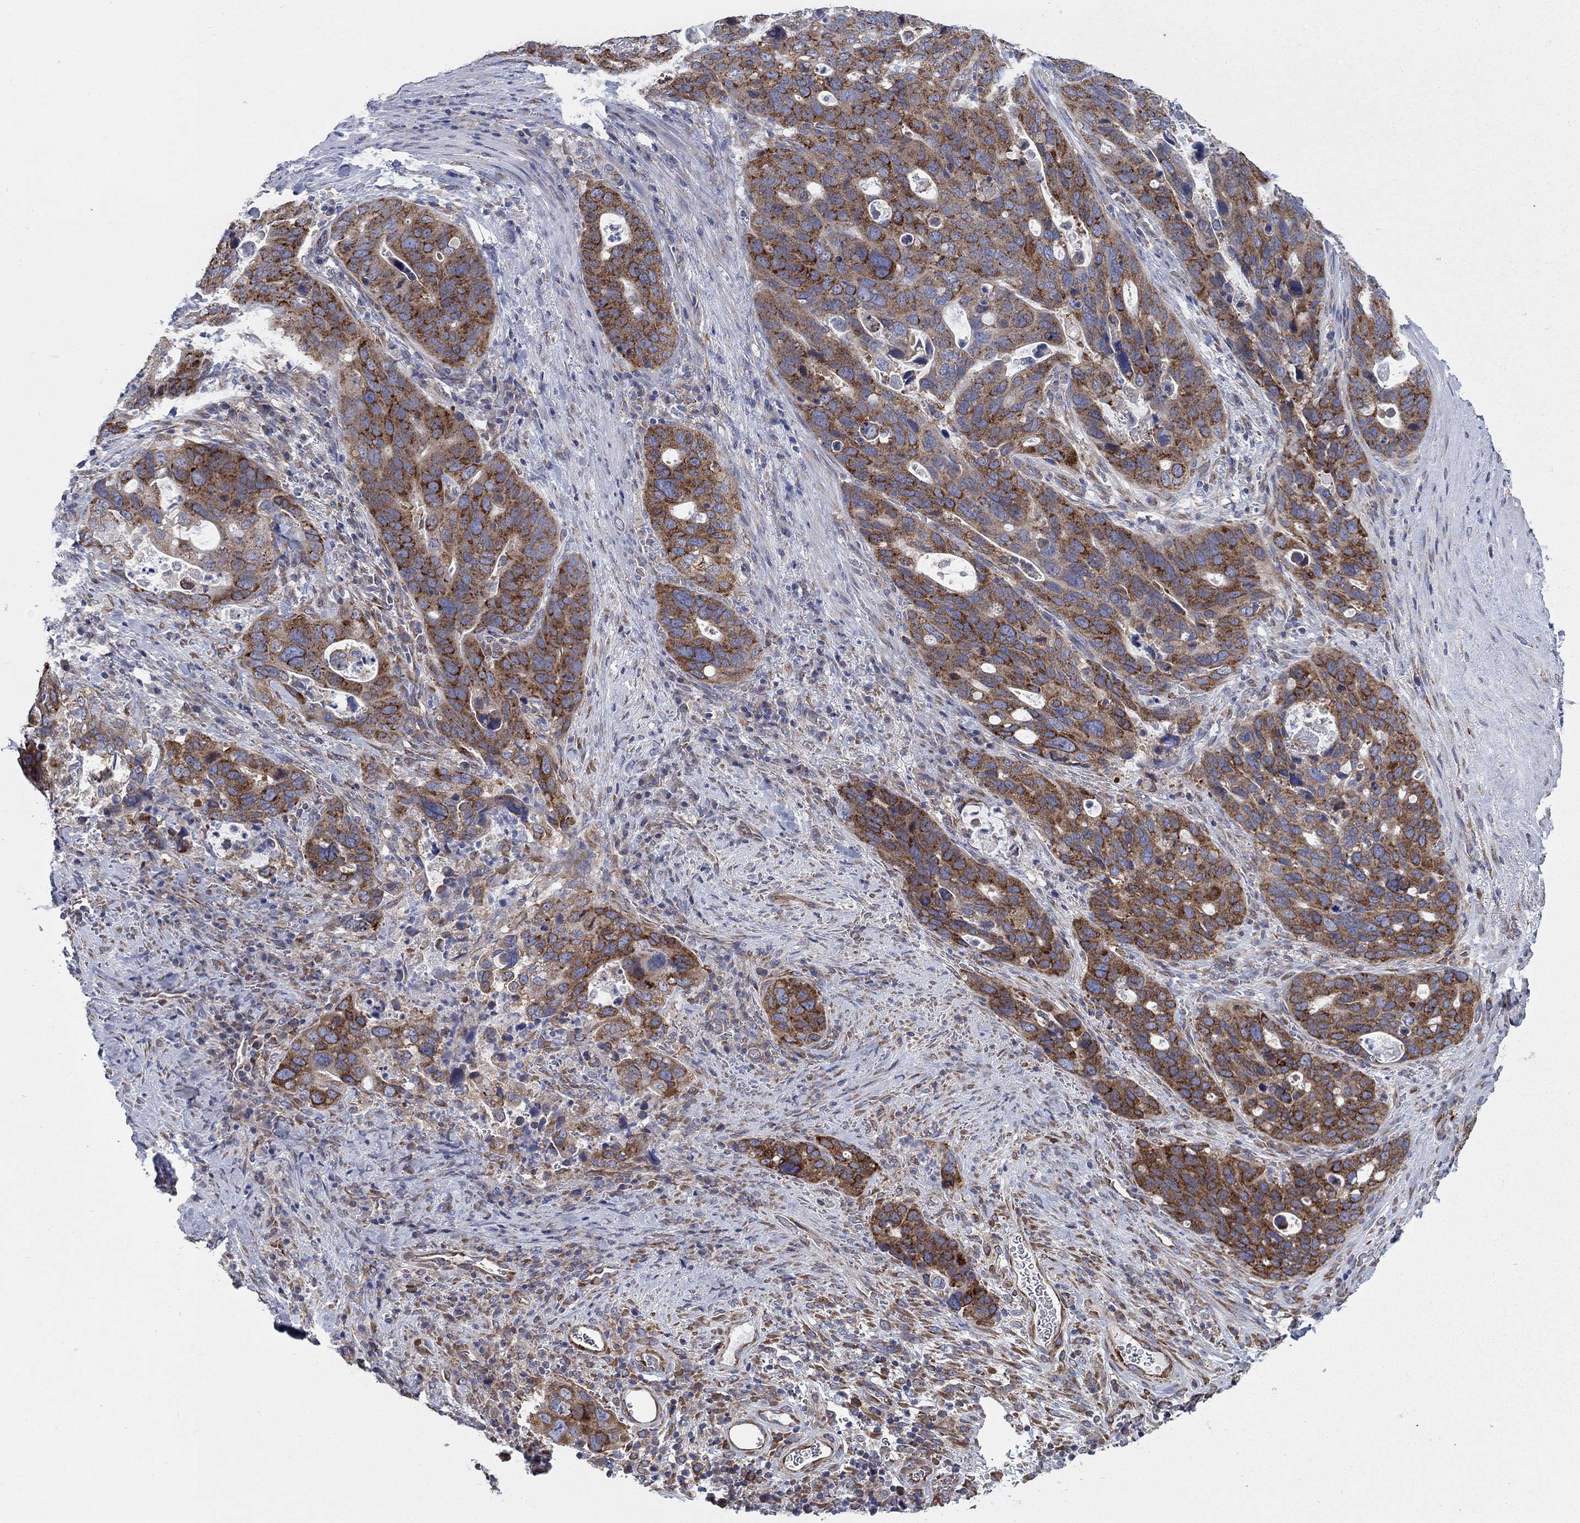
{"staining": {"intensity": "strong", "quantity": ">75%", "location": "cytoplasmic/membranous"}, "tissue": "stomach cancer", "cell_type": "Tumor cells", "image_type": "cancer", "snomed": [{"axis": "morphology", "description": "Adenocarcinoma, NOS"}, {"axis": "topography", "description": "Stomach"}], "caption": "Tumor cells reveal high levels of strong cytoplasmic/membranous staining in about >75% of cells in human adenocarcinoma (stomach).", "gene": "TMEM59", "patient": {"sex": "male", "age": 54}}